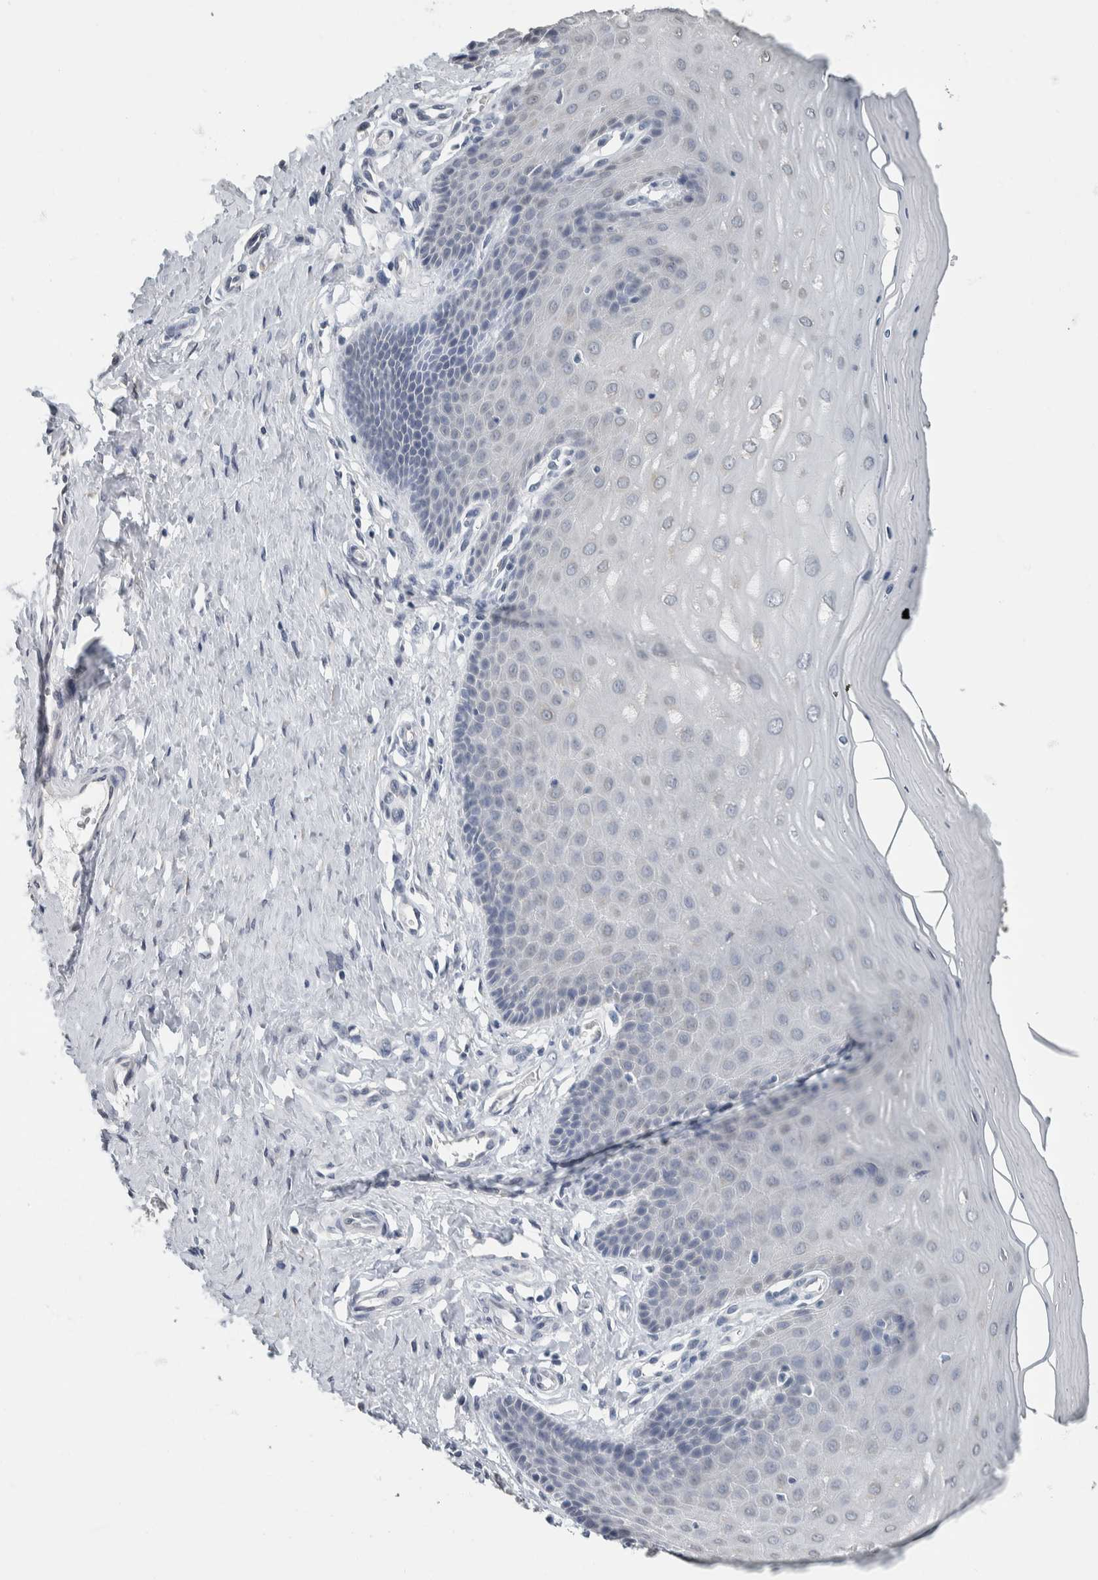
{"staining": {"intensity": "negative", "quantity": "none", "location": "none"}, "tissue": "cervix", "cell_type": "Glandular cells", "image_type": "normal", "snomed": [{"axis": "morphology", "description": "Normal tissue, NOS"}, {"axis": "topography", "description": "Cervix"}], "caption": "This is a image of immunohistochemistry (IHC) staining of benign cervix, which shows no staining in glandular cells. (Brightfield microscopy of DAB (3,3'-diaminobenzidine) immunohistochemistry at high magnification).", "gene": "NEFM", "patient": {"sex": "female", "age": 55}}